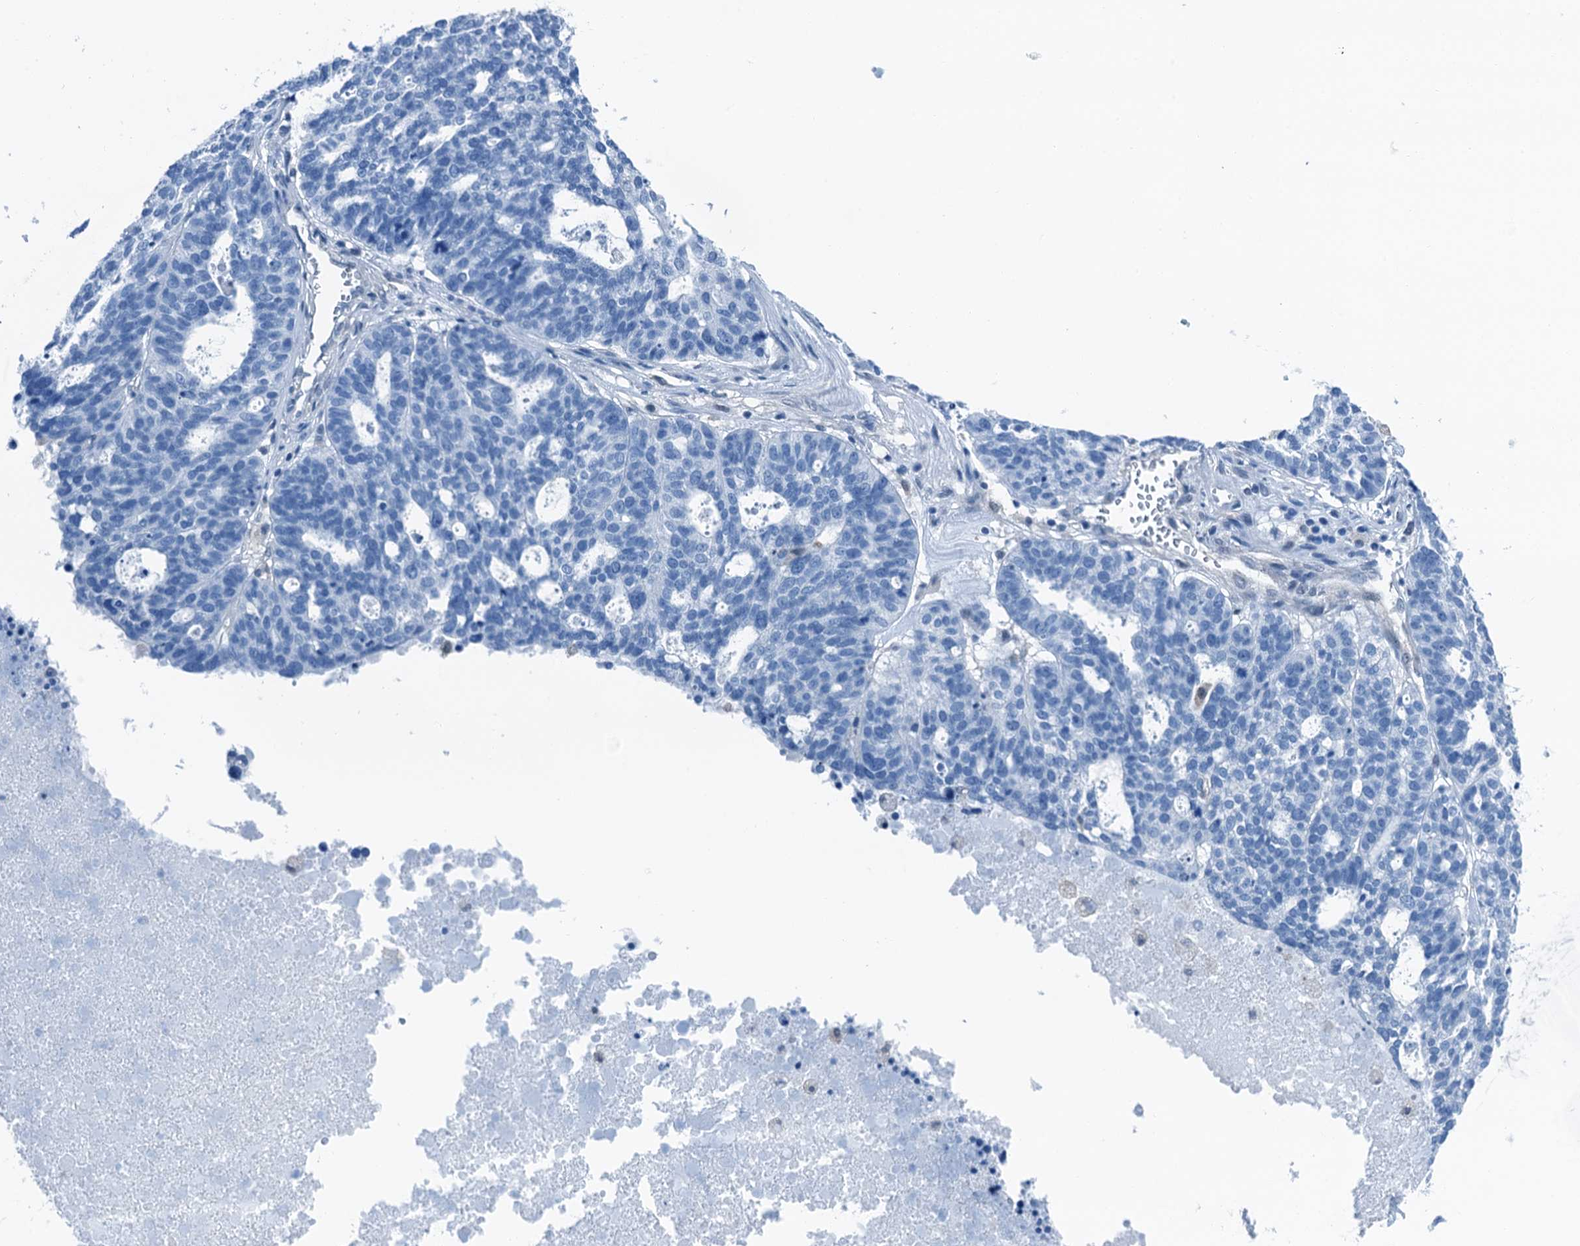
{"staining": {"intensity": "negative", "quantity": "none", "location": "none"}, "tissue": "ovarian cancer", "cell_type": "Tumor cells", "image_type": "cancer", "snomed": [{"axis": "morphology", "description": "Cystadenocarcinoma, serous, NOS"}, {"axis": "topography", "description": "Ovary"}], "caption": "The immunohistochemistry (IHC) image has no significant staining in tumor cells of ovarian serous cystadenocarcinoma tissue. (DAB IHC visualized using brightfield microscopy, high magnification).", "gene": "RNH1", "patient": {"sex": "female", "age": 59}}